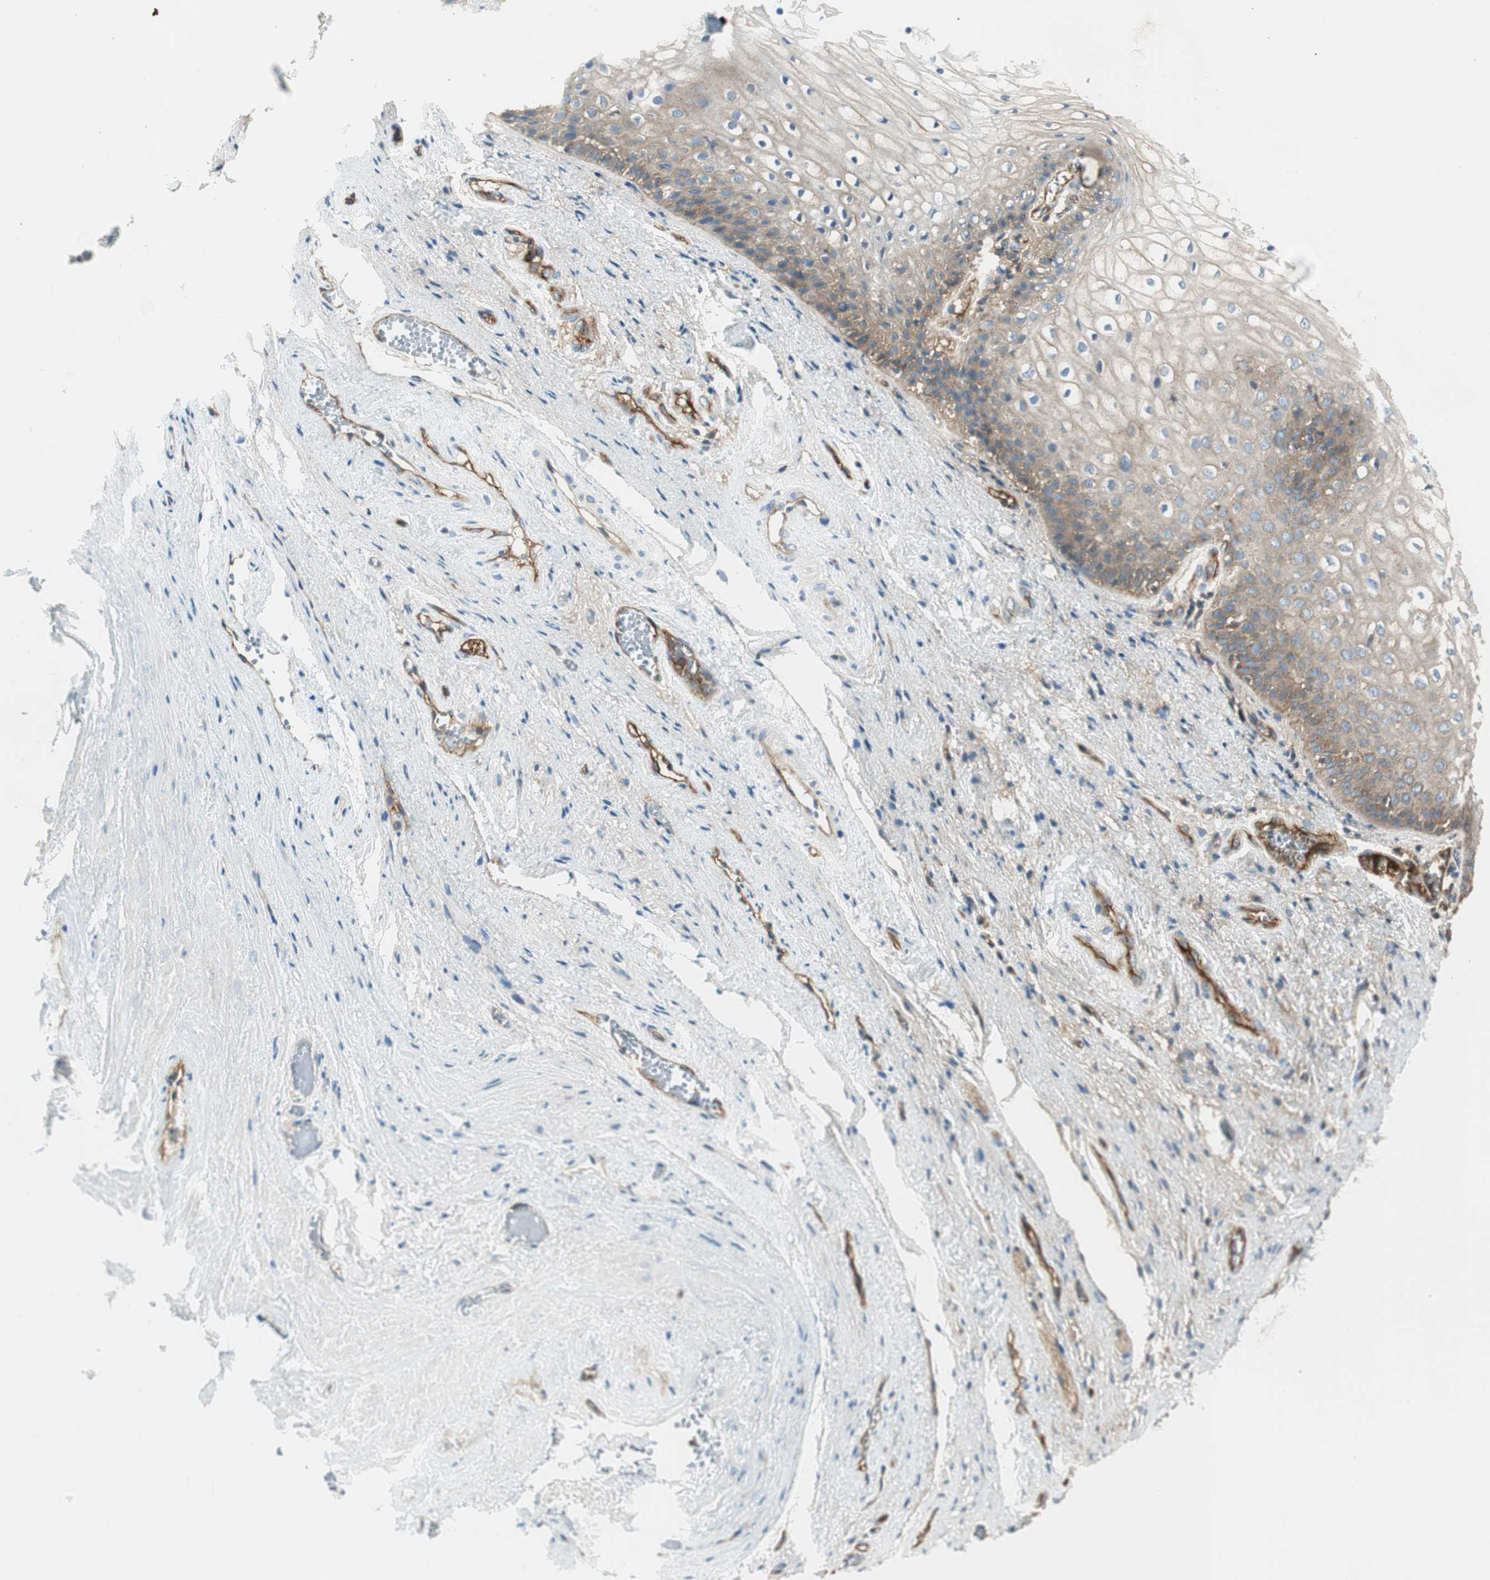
{"staining": {"intensity": "moderate", "quantity": "<25%", "location": "cytoplasmic/membranous"}, "tissue": "vagina", "cell_type": "Squamous epithelial cells", "image_type": "normal", "snomed": [{"axis": "morphology", "description": "Normal tissue, NOS"}, {"axis": "topography", "description": "Vagina"}], "caption": "Immunohistochemistry (IHC) (DAB (3,3'-diaminobenzidine)) staining of normal human vagina demonstrates moderate cytoplasmic/membranous protein positivity in approximately <25% of squamous epithelial cells. (Brightfield microscopy of DAB IHC at high magnification).", "gene": "BTN3A3", "patient": {"sex": "female", "age": 34}}